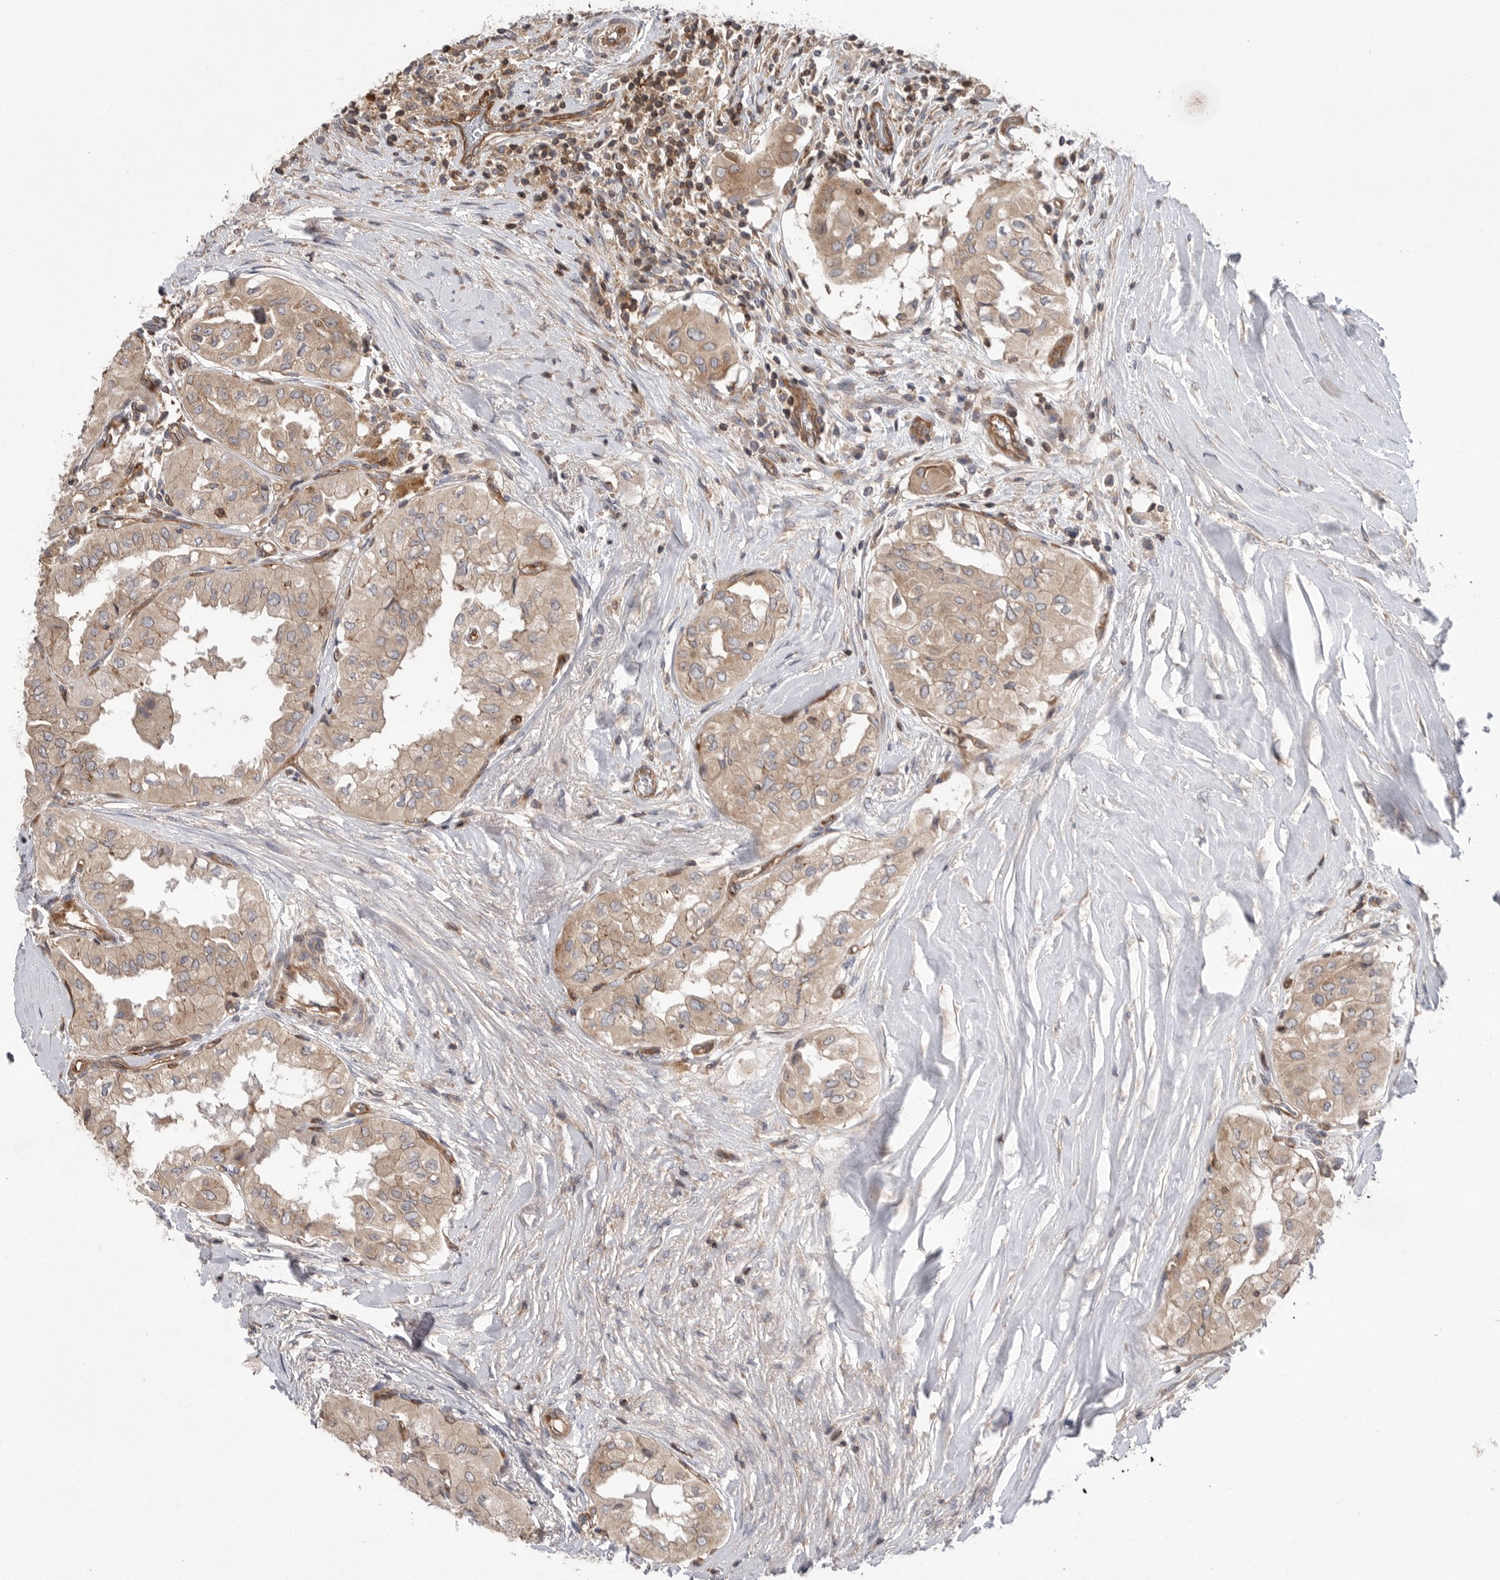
{"staining": {"intensity": "weak", "quantity": ">75%", "location": "cytoplasmic/membranous"}, "tissue": "thyroid cancer", "cell_type": "Tumor cells", "image_type": "cancer", "snomed": [{"axis": "morphology", "description": "Papillary adenocarcinoma, NOS"}, {"axis": "topography", "description": "Thyroid gland"}], "caption": "Immunohistochemistry (IHC) image of thyroid papillary adenocarcinoma stained for a protein (brown), which demonstrates low levels of weak cytoplasmic/membranous staining in approximately >75% of tumor cells.", "gene": "PRKCH", "patient": {"sex": "female", "age": 59}}